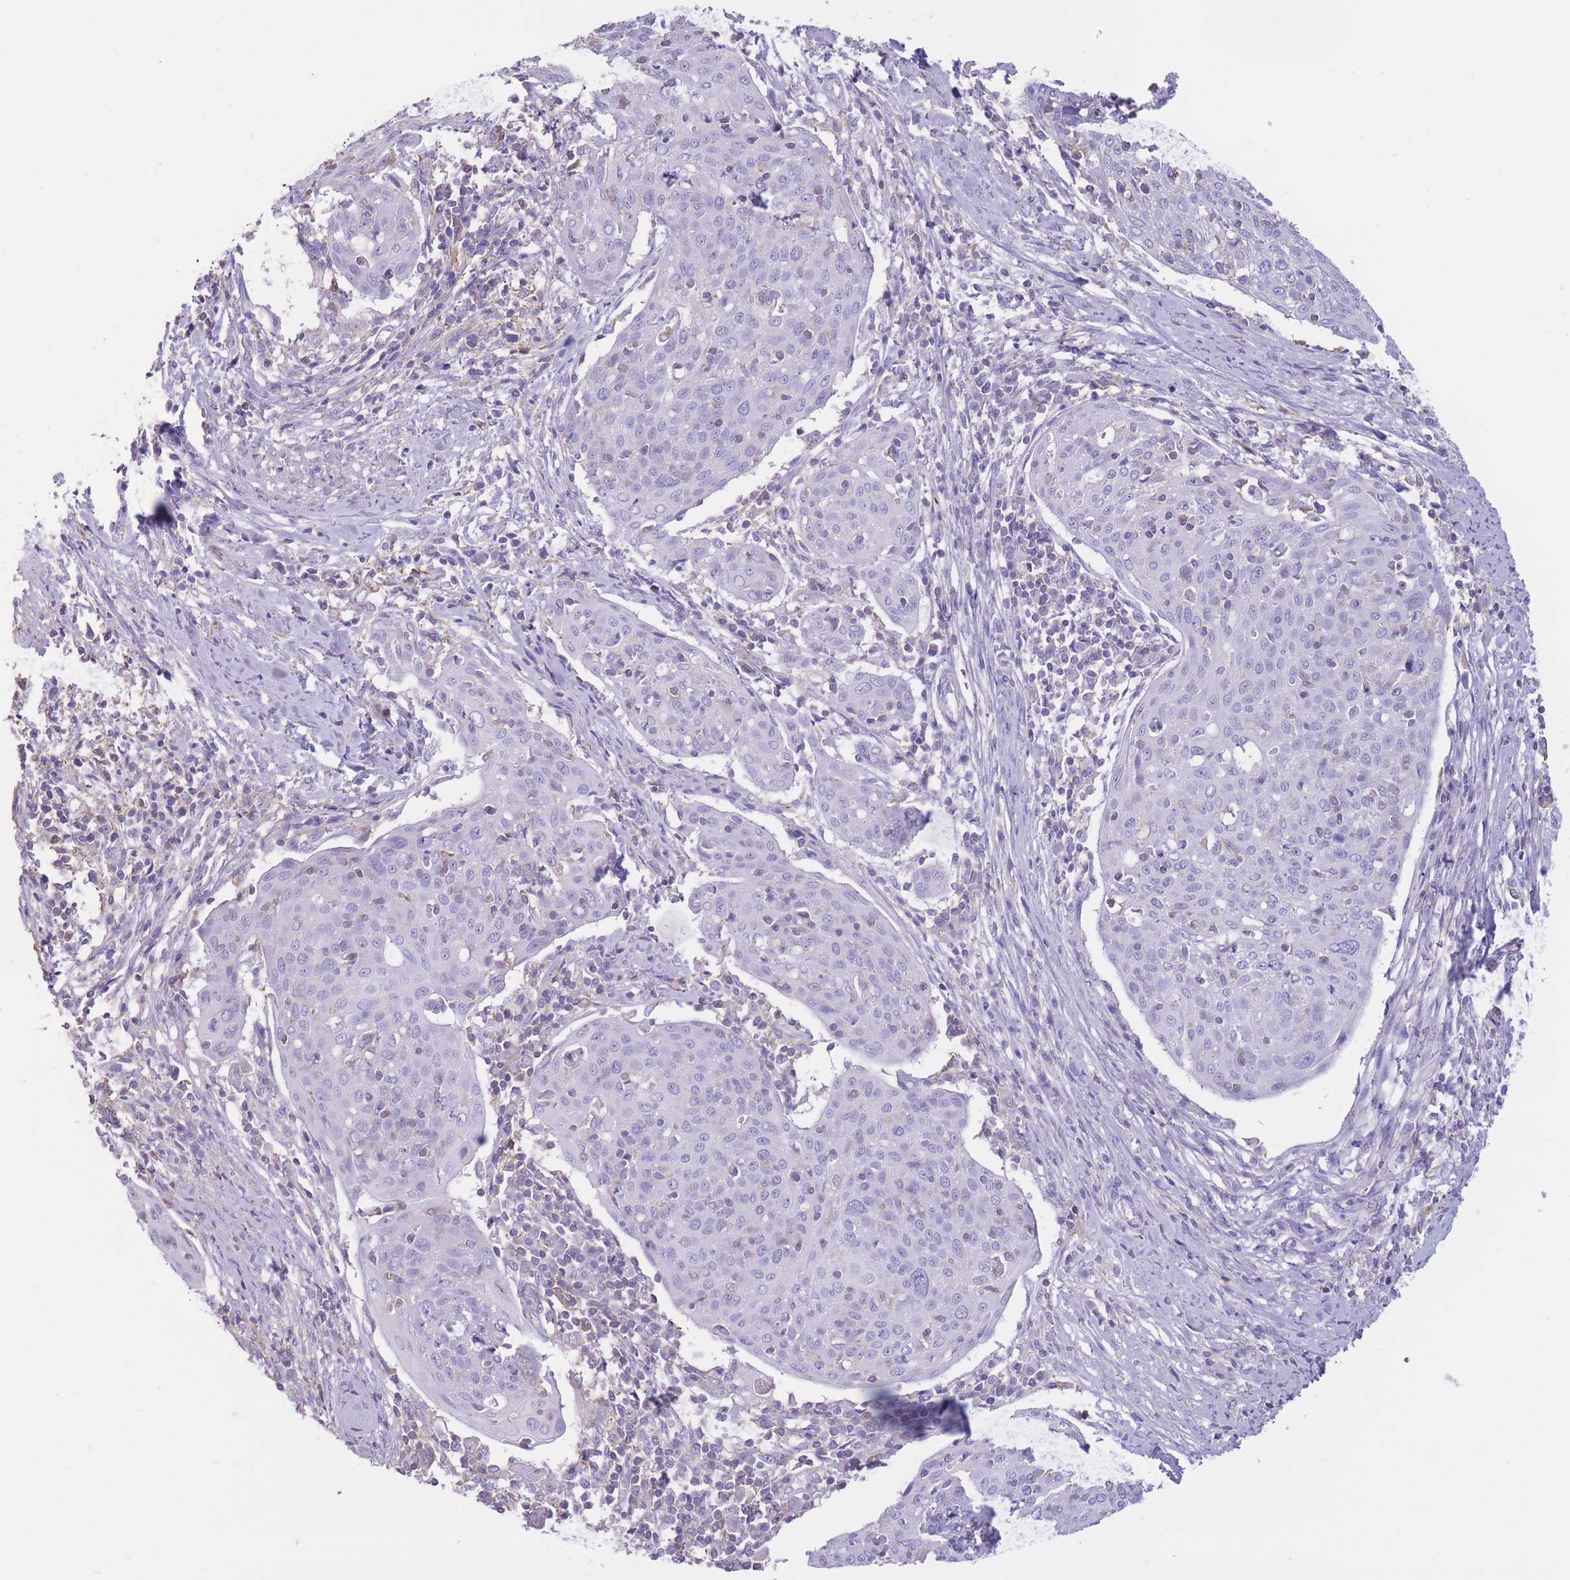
{"staining": {"intensity": "negative", "quantity": "none", "location": "none"}, "tissue": "cervical cancer", "cell_type": "Tumor cells", "image_type": "cancer", "snomed": [{"axis": "morphology", "description": "Squamous cell carcinoma, NOS"}, {"axis": "topography", "description": "Cervix"}], "caption": "Tumor cells show no significant protein staining in cervical cancer (squamous cell carcinoma). (Brightfield microscopy of DAB (3,3'-diaminobenzidine) IHC at high magnification).", "gene": "PDHA1", "patient": {"sex": "female", "age": 67}}